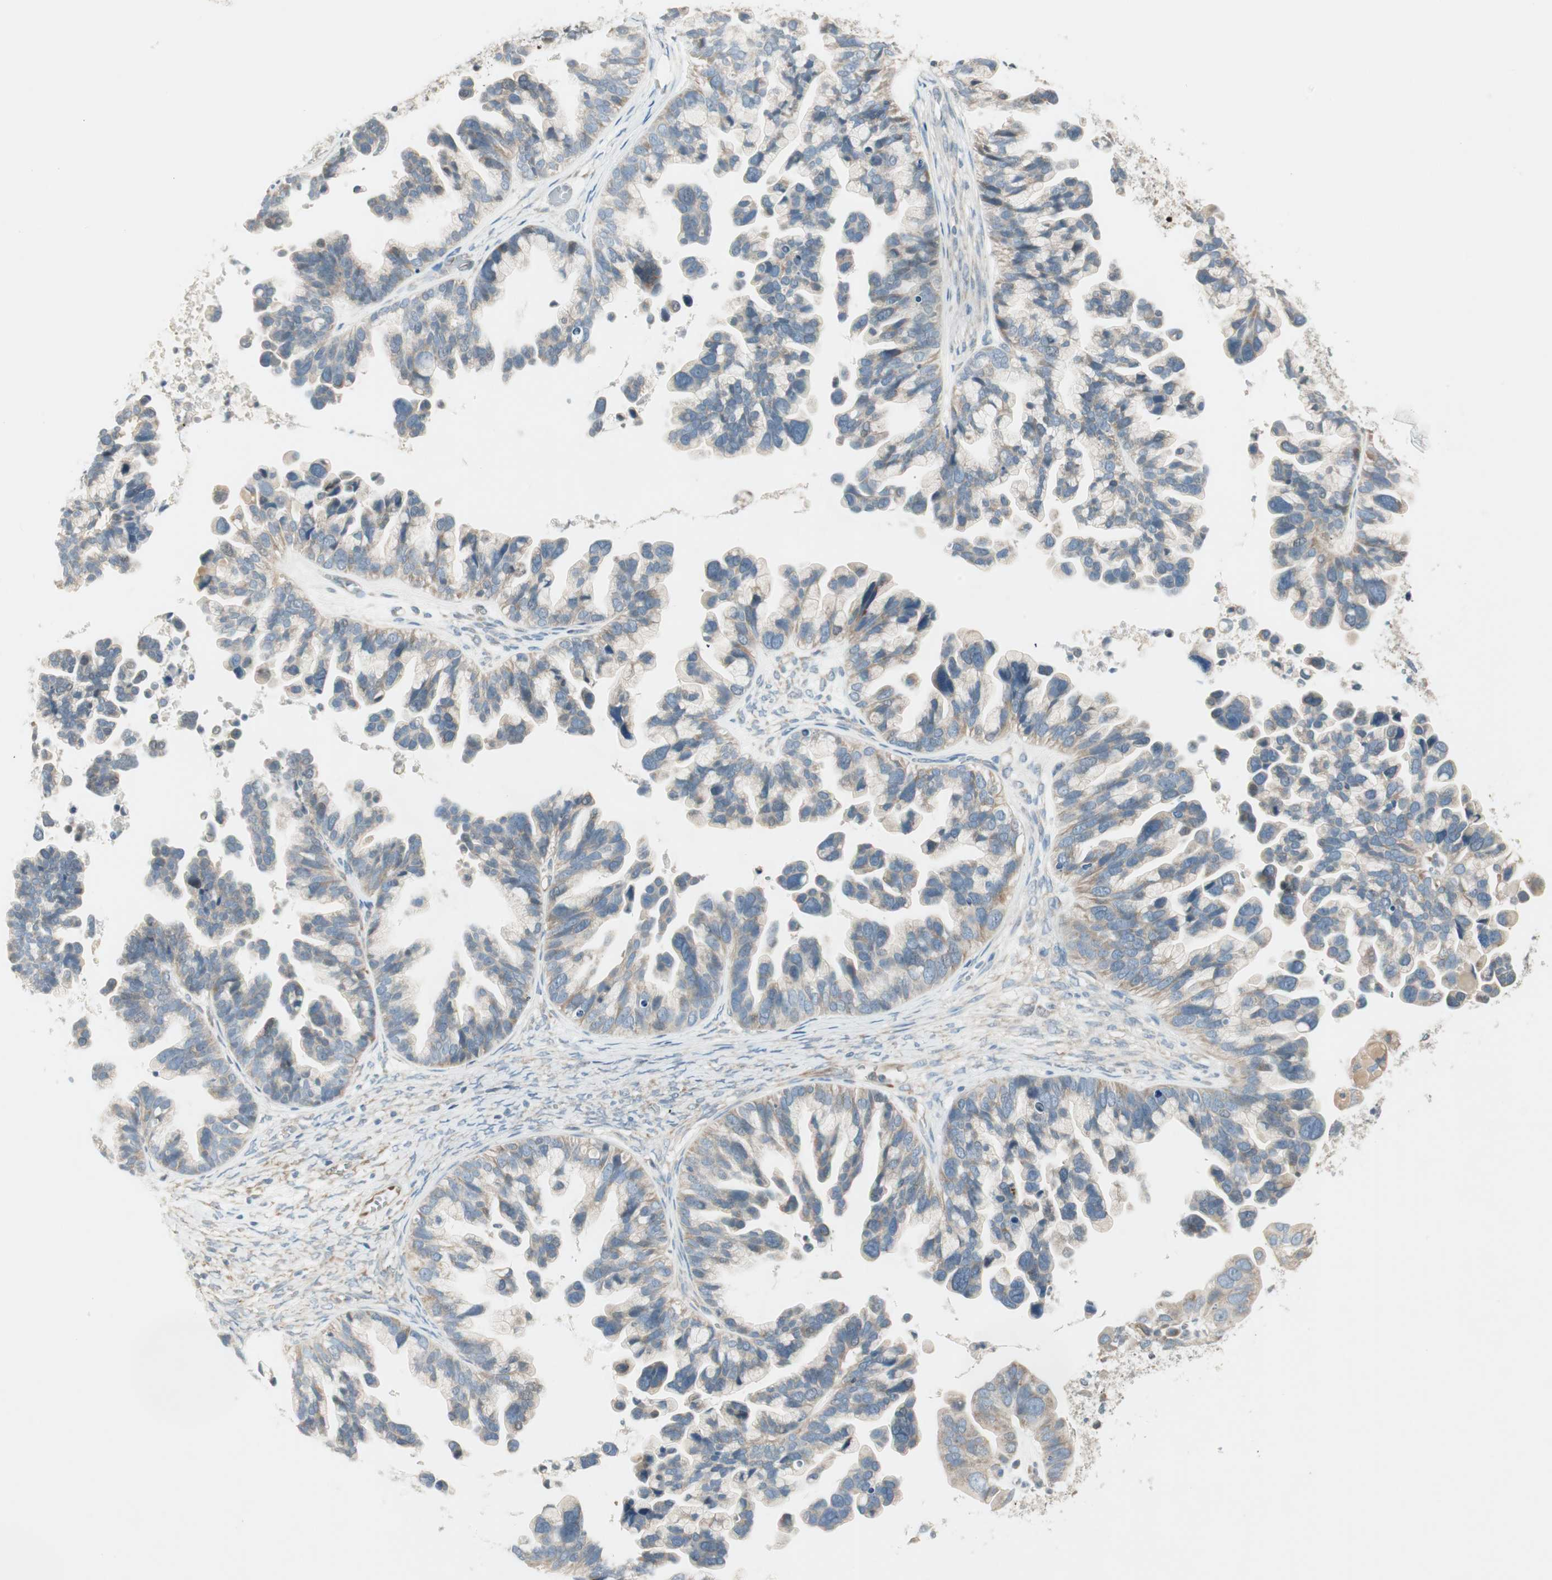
{"staining": {"intensity": "weak", "quantity": "<25%", "location": "cytoplasmic/membranous"}, "tissue": "ovarian cancer", "cell_type": "Tumor cells", "image_type": "cancer", "snomed": [{"axis": "morphology", "description": "Cystadenocarcinoma, serous, NOS"}, {"axis": "topography", "description": "Ovary"}], "caption": "Immunohistochemical staining of ovarian cancer reveals no significant expression in tumor cells.", "gene": "STON1-GTF2A1L", "patient": {"sex": "female", "age": 56}}